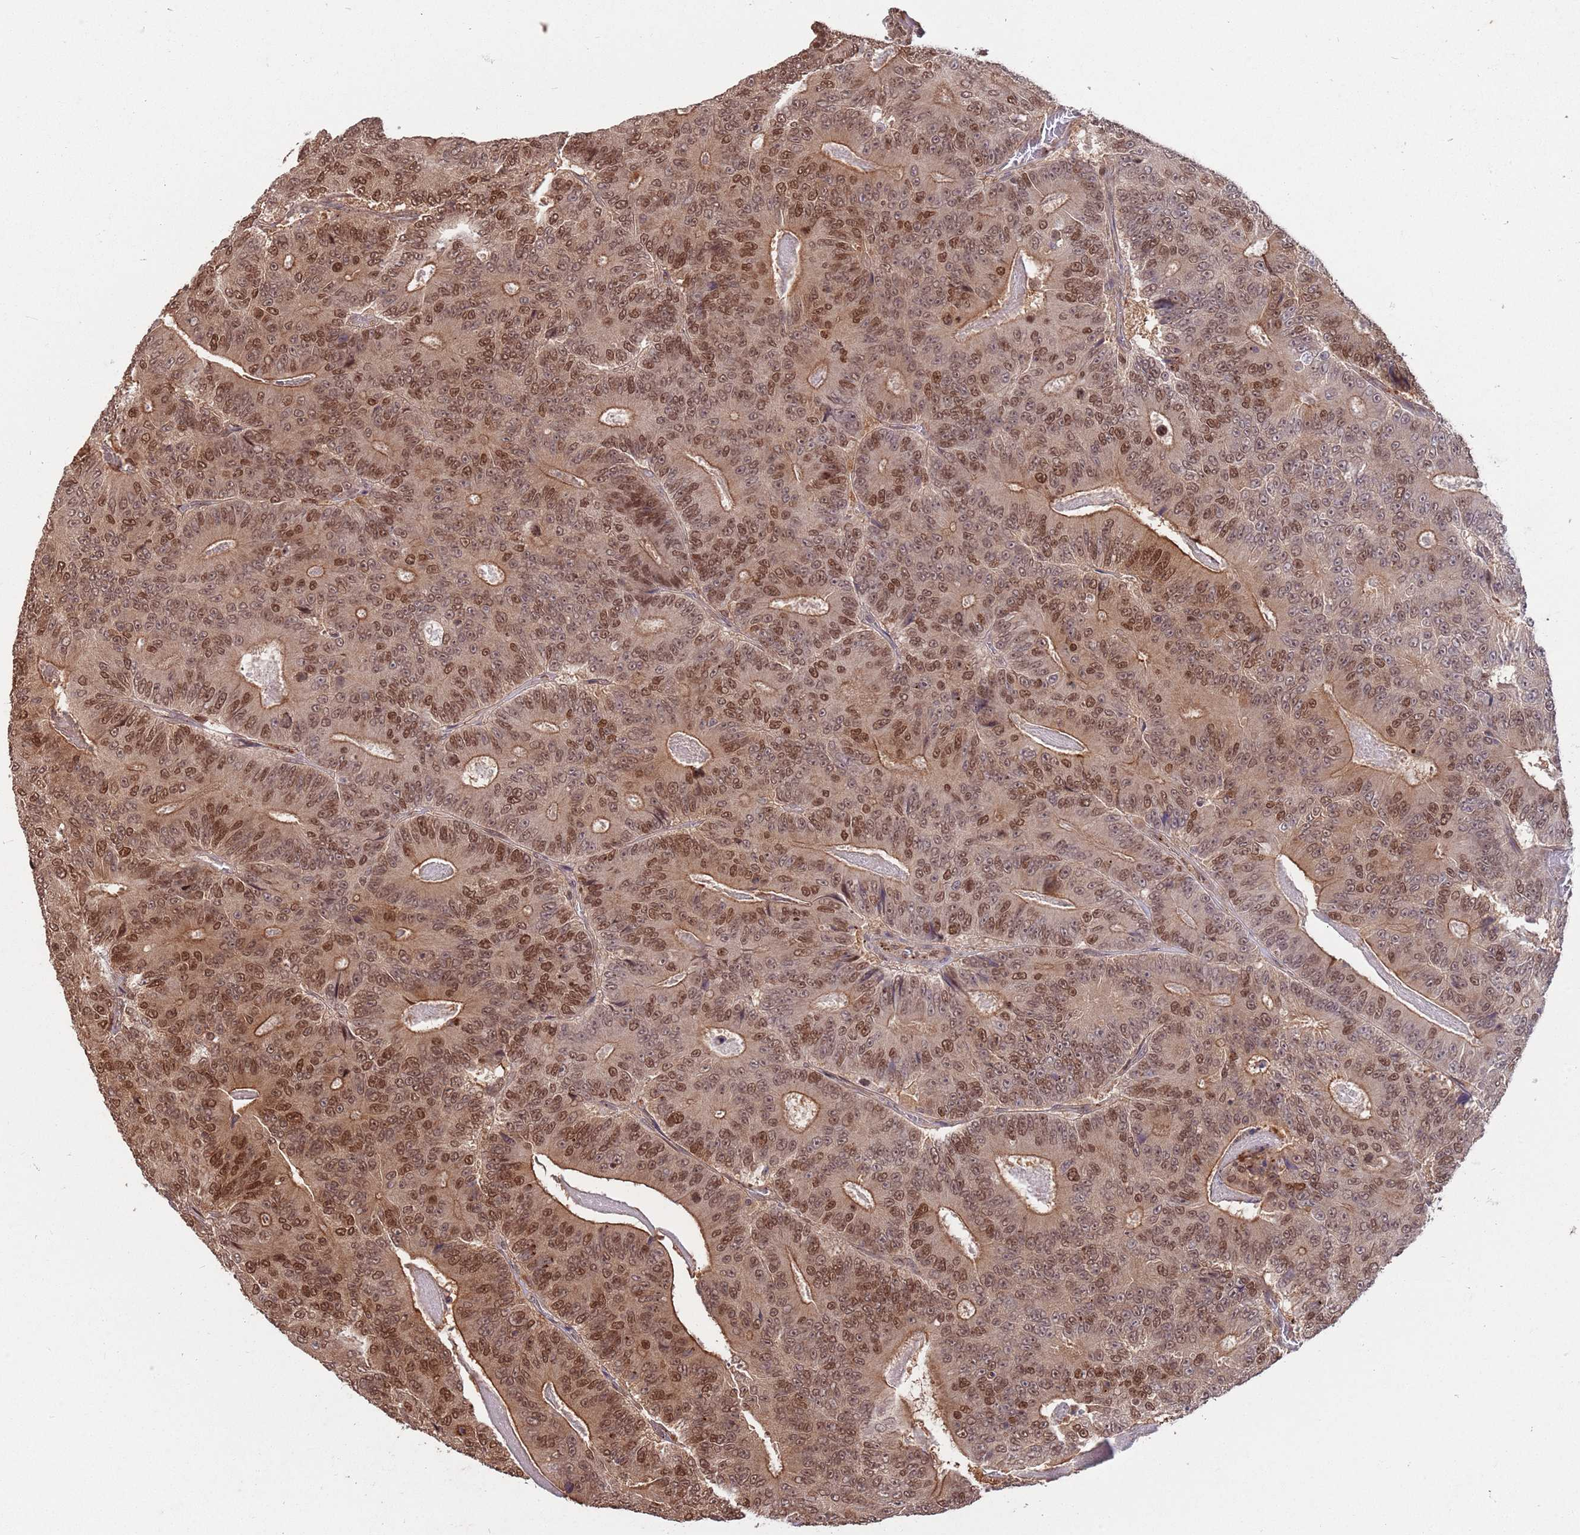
{"staining": {"intensity": "moderate", "quantity": ">75%", "location": "cytoplasmic/membranous,nuclear"}, "tissue": "colorectal cancer", "cell_type": "Tumor cells", "image_type": "cancer", "snomed": [{"axis": "morphology", "description": "Adenocarcinoma, NOS"}, {"axis": "topography", "description": "Colon"}], "caption": "Immunohistochemical staining of colorectal cancer displays moderate cytoplasmic/membranous and nuclear protein positivity in about >75% of tumor cells.", "gene": "SALL1", "patient": {"sex": "male", "age": 83}}